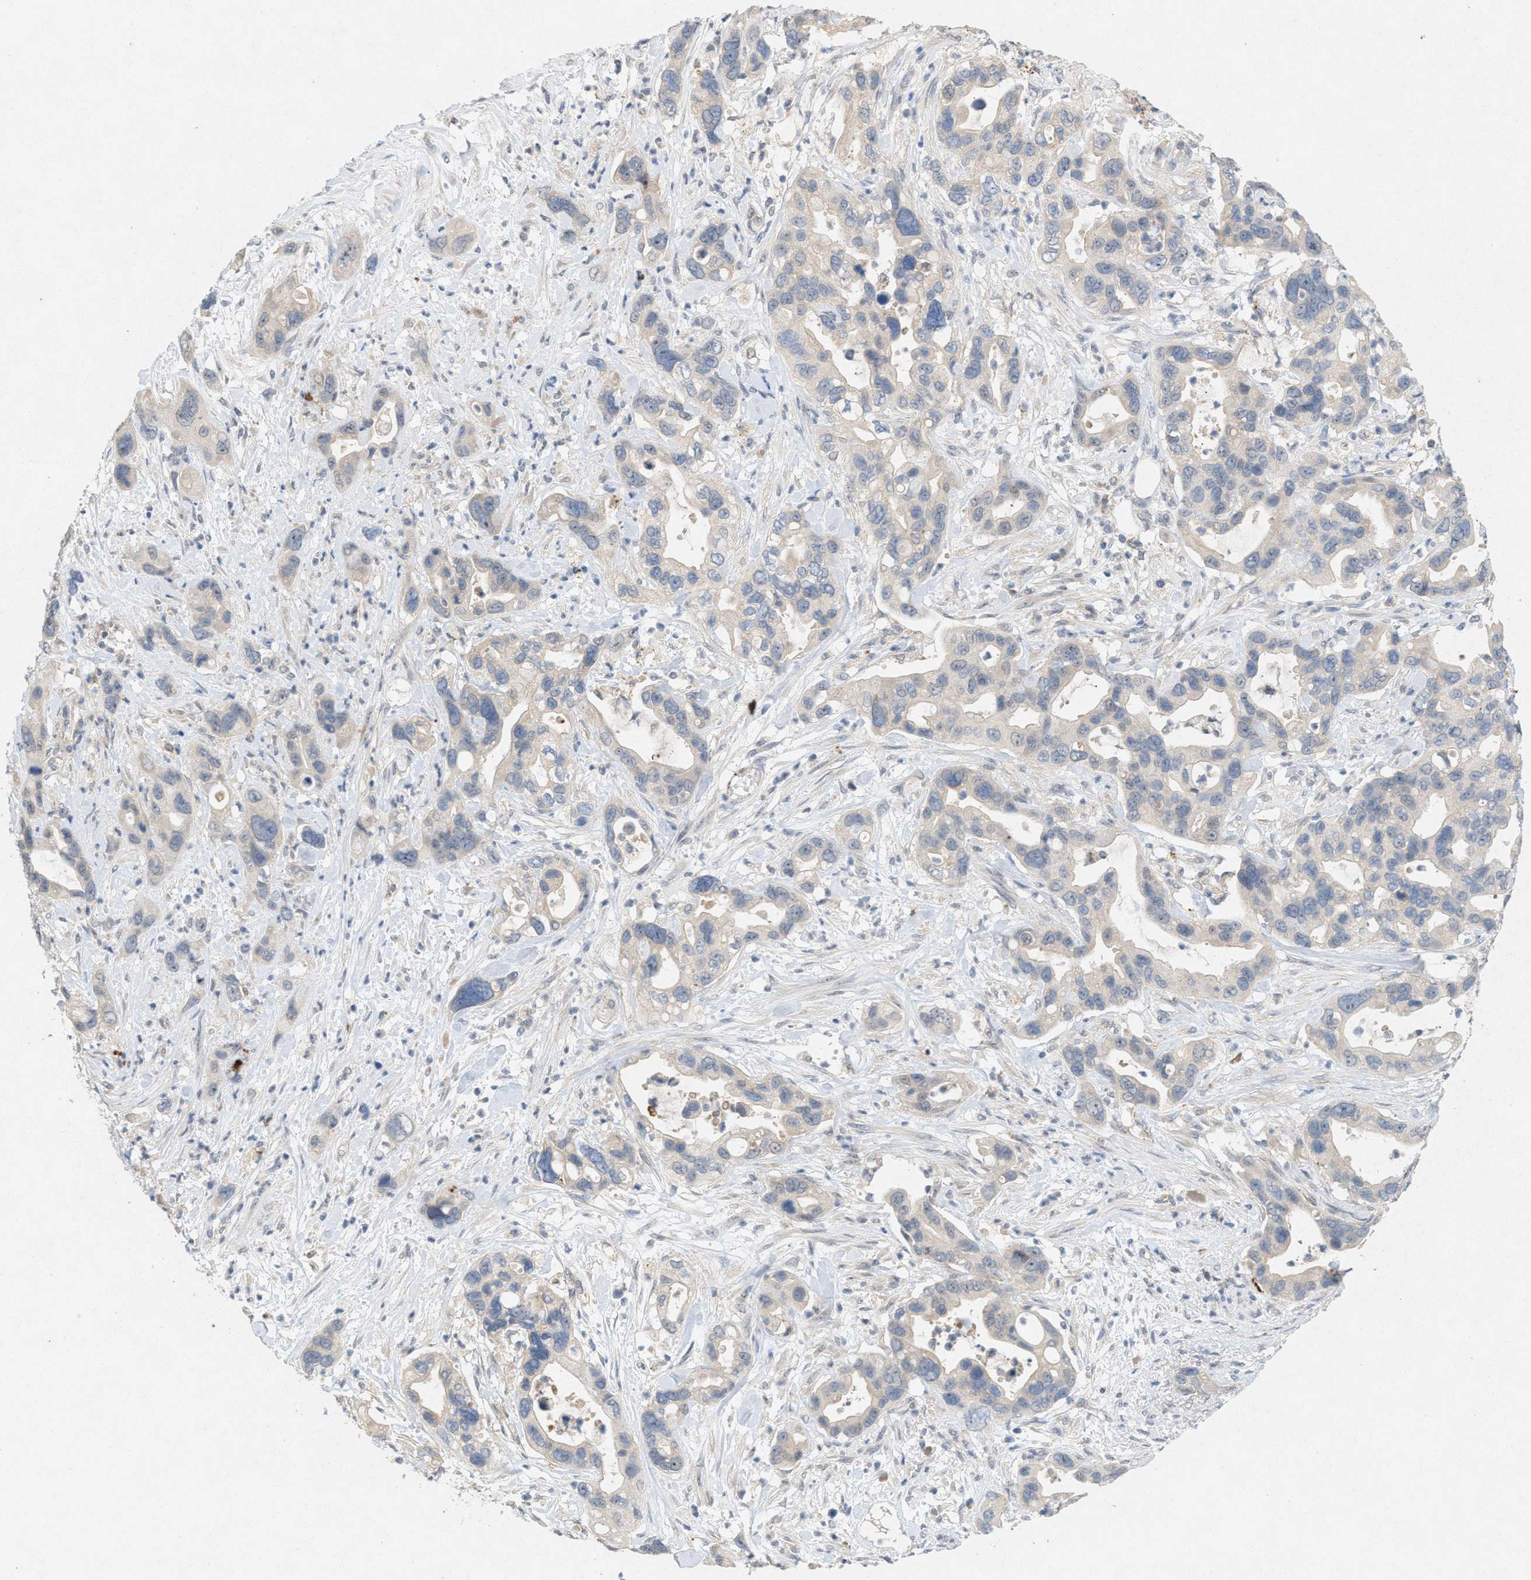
{"staining": {"intensity": "negative", "quantity": "none", "location": "none"}, "tissue": "pancreatic cancer", "cell_type": "Tumor cells", "image_type": "cancer", "snomed": [{"axis": "morphology", "description": "Adenocarcinoma, NOS"}, {"axis": "topography", "description": "Pancreas"}], "caption": "The immunohistochemistry photomicrograph has no significant expression in tumor cells of pancreatic cancer tissue.", "gene": "DCAF7", "patient": {"sex": "female", "age": 70}}